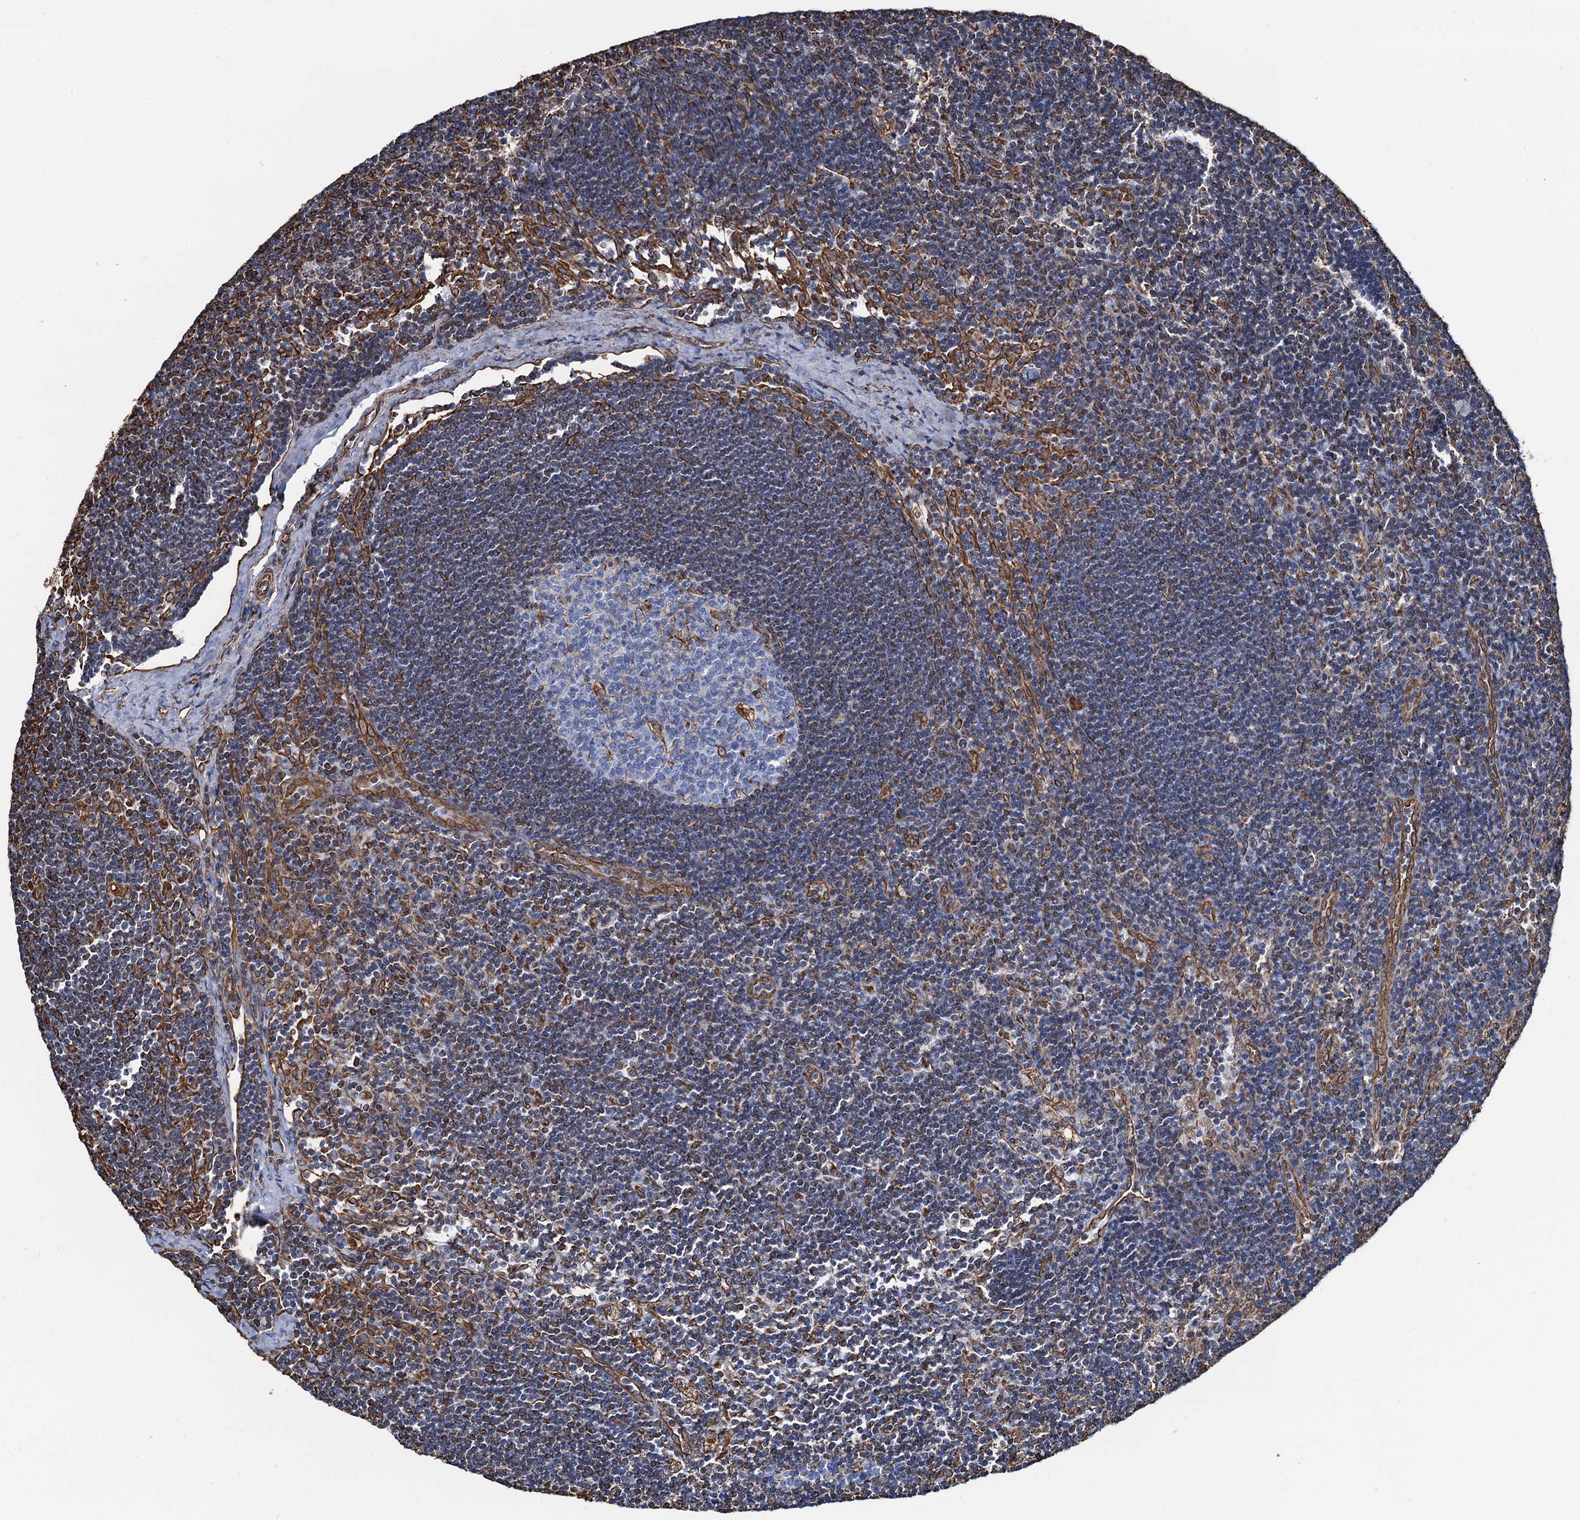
{"staining": {"intensity": "moderate", "quantity": "<25%", "location": "cytoplasmic/membranous"}, "tissue": "lymph node", "cell_type": "Germinal center cells", "image_type": "normal", "snomed": [{"axis": "morphology", "description": "Normal tissue, NOS"}, {"axis": "topography", "description": "Lymph node"}], "caption": "High-power microscopy captured an immunohistochemistry image of benign lymph node, revealing moderate cytoplasmic/membranous positivity in approximately <25% of germinal center cells.", "gene": "PGM2", "patient": {"sex": "male", "age": 24}}